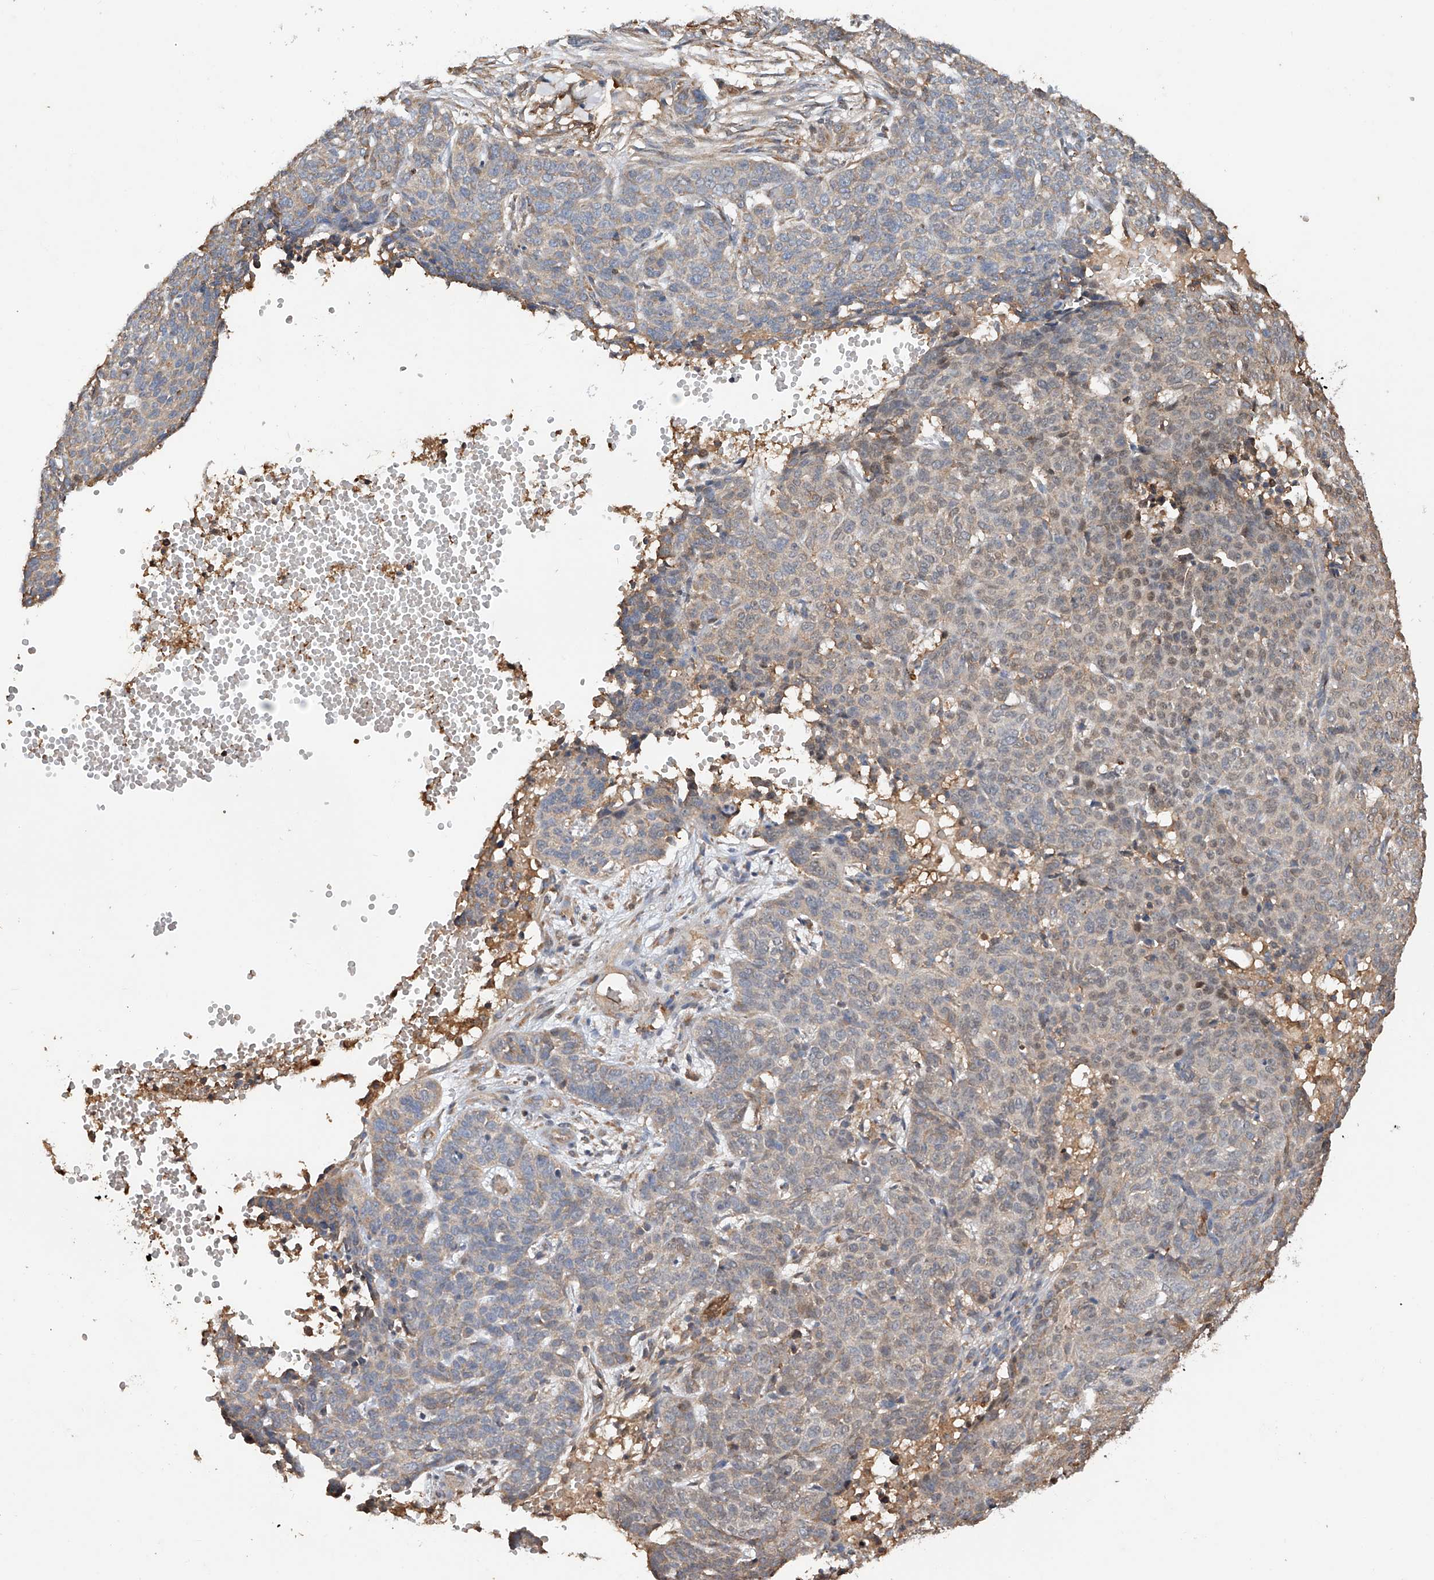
{"staining": {"intensity": "weak", "quantity": "25%-75%", "location": "cytoplasmic/membranous"}, "tissue": "skin cancer", "cell_type": "Tumor cells", "image_type": "cancer", "snomed": [{"axis": "morphology", "description": "Basal cell carcinoma"}, {"axis": "topography", "description": "Skin"}], "caption": "A histopathology image of basal cell carcinoma (skin) stained for a protein demonstrates weak cytoplasmic/membranous brown staining in tumor cells.", "gene": "RILPL2", "patient": {"sex": "male", "age": 85}}